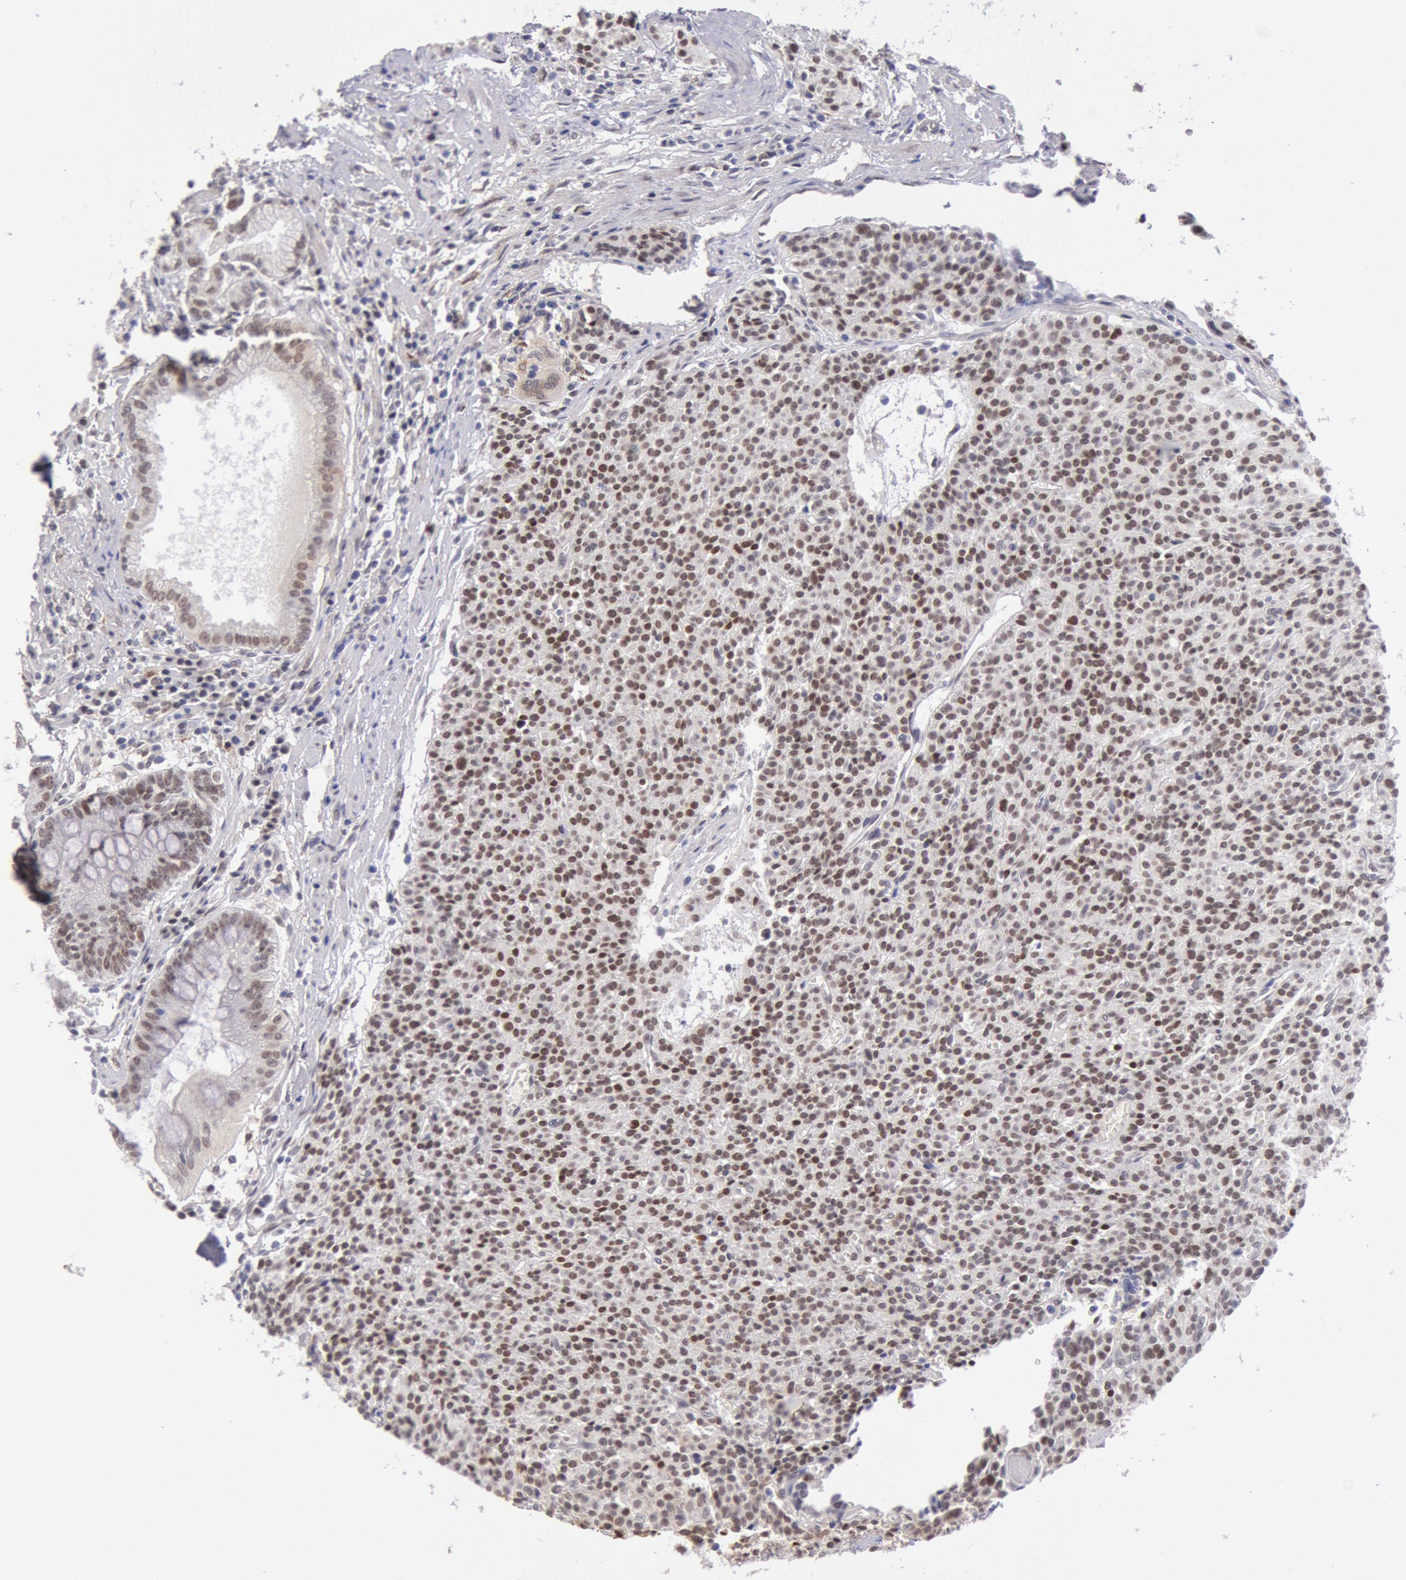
{"staining": {"intensity": "moderate", "quantity": ">75%", "location": "nuclear"}, "tissue": "carcinoid", "cell_type": "Tumor cells", "image_type": "cancer", "snomed": [{"axis": "morphology", "description": "Carcinoid, malignant, NOS"}, {"axis": "topography", "description": "Stomach"}], "caption": "Carcinoid was stained to show a protein in brown. There is medium levels of moderate nuclear expression in approximately >75% of tumor cells.", "gene": "CDKN2B", "patient": {"sex": "female", "age": 76}}